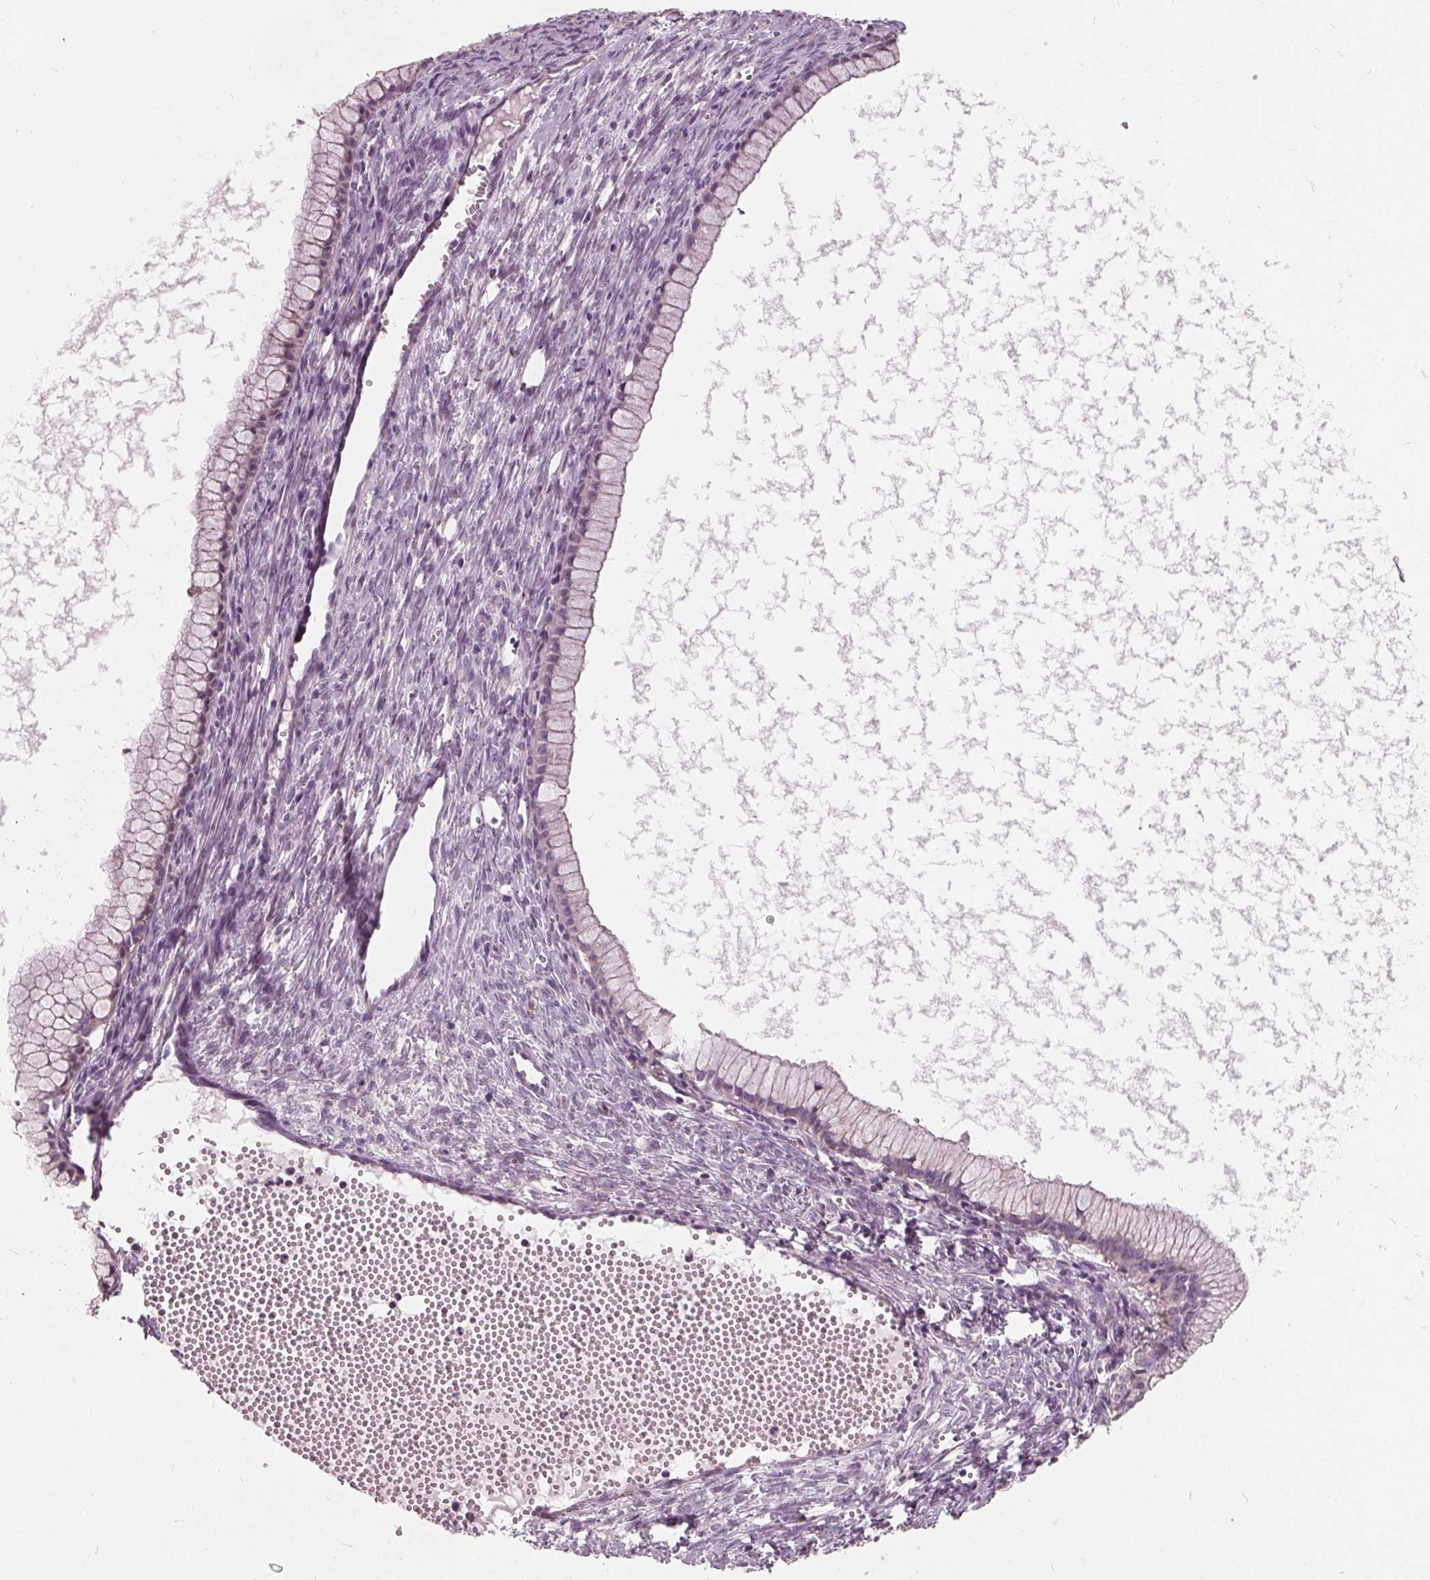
{"staining": {"intensity": "negative", "quantity": "none", "location": "none"}, "tissue": "ovarian cancer", "cell_type": "Tumor cells", "image_type": "cancer", "snomed": [{"axis": "morphology", "description": "Cystadenocarcinoma, mucinous, NOS"}, {"axis": "topography", "description": "Ovary"}], "caption": "IHC photomicrograph of neoplastic tissue: human ovarian mucinous cystadenocarcinoma stained with DAB demonstrates no significant protein positivity in tumor cells.", "gene": "ECI2", "patient": {"sex": "female", "age": 41}}